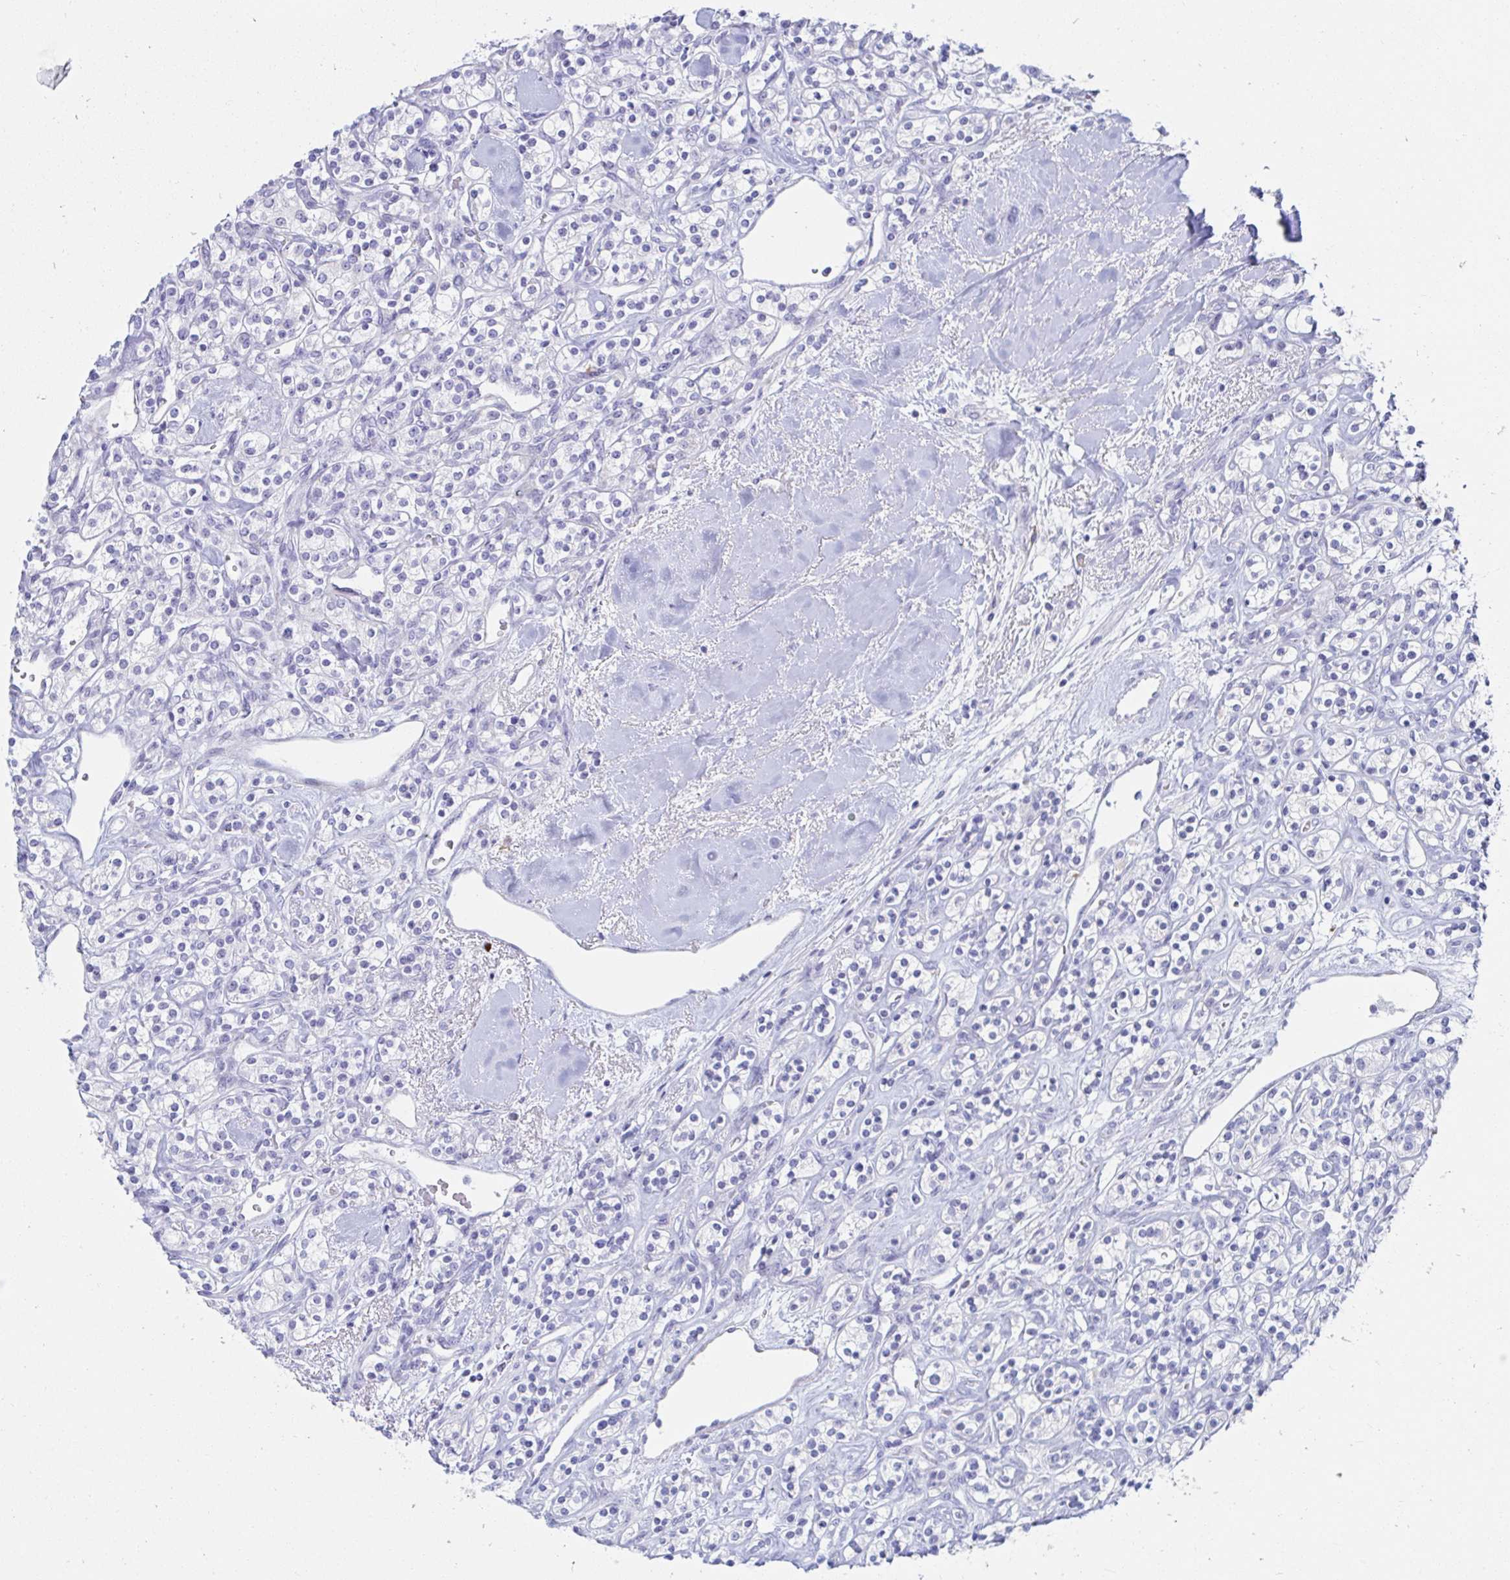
{"staining": {"intensity": "negative", "quantity": "none", "location": "none"}, "tissue": "renal cancer", "cell_type": "Tumor cells", "image_type": "cancer", "snomed": [{"axis": "morphology", "description": "Adenocarcinoma, NOS"}, {"axis": "topography", "description": "Kidney"}], "caption": "An image of renal cancer stained for a protein exhibits no brown staining in tumor cells. The staining is performed using DAB (3,3'-diaminobenzidine) brown chromogen with nuclei counter-stained in using hematoxylin.", "gene": "C4orf17", "patient": {"sex": "male", "age": 77}}